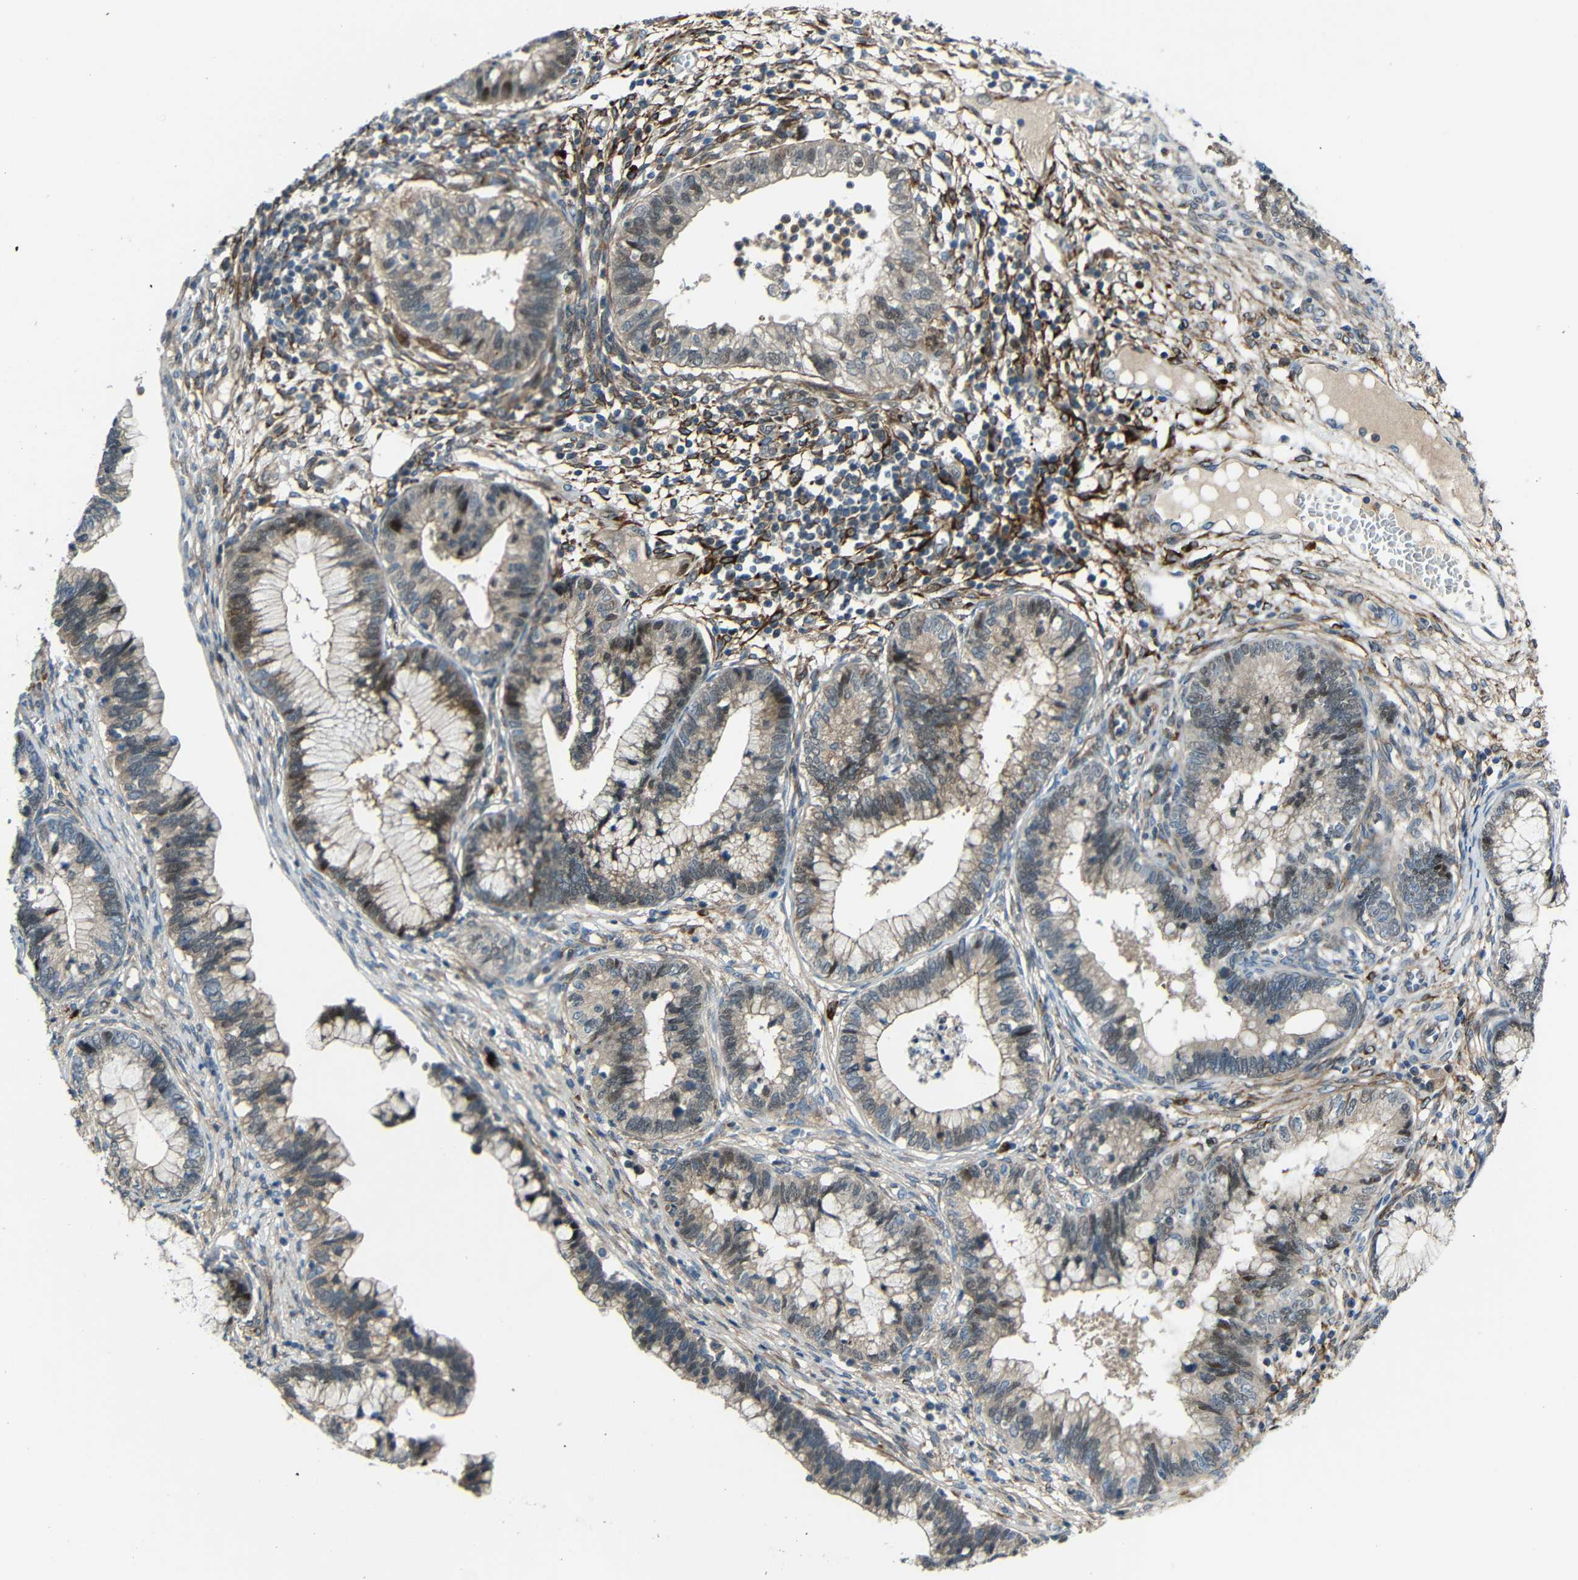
{"staining": {"intensity": "weak", "quantity": ">75%", "location": "cytoplasmic/membranous,nuclear"}, "tissue": "cervical cancer", "cell_type": "Tumor cells", "image_type": "cancer", "snomed": [{"axis": "morphology", "description": "Adenocarcinoma, NOS"}, {"axis": "topography", "description": "Cervix"}], "caption": "IHC image of neoplastic tissue: human cervical cancer stained using IHC exhibits low levels of weak protein expression localized specifically in the cytoplasmic/membranous and nuclear of tumor cells, appearing as a cytoplasmic/membranous and nuclear brown color.", "gene": "DCLK1", "patient": {"sex": "female", "age": 44}}